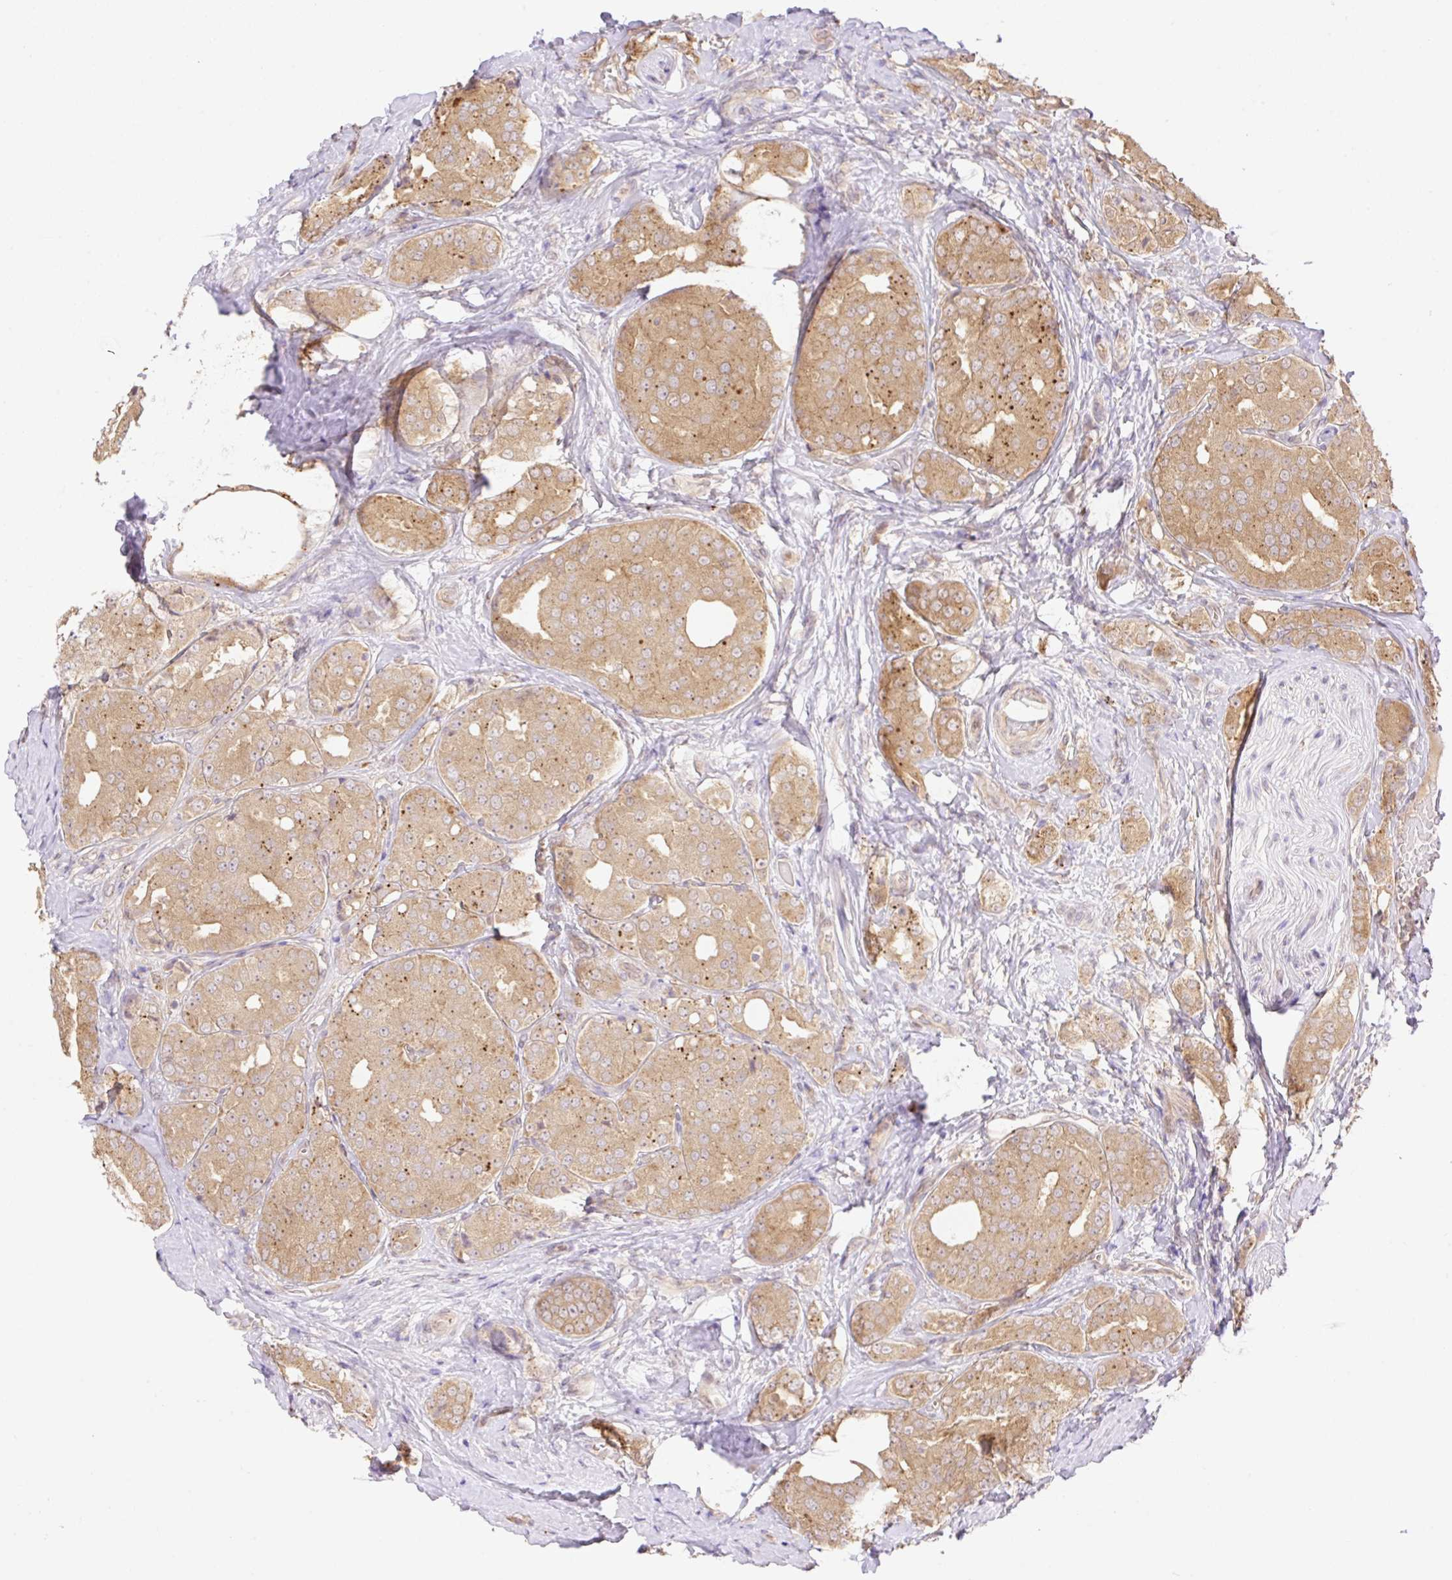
{"staining": {"intensity": "moderate", "quantity": ">75%", "location": "cytoplasmic/membranous"}, "tissue": "prostate cancer", "cell_type": "Tumor cells", "image_type": "cancer", "snomed": [{"axis": "morphology", "description": "Adenocarcinoma, High grade"}, {"axis": "topography", "description": "Prostate"}], "caption": "Protein positivity by IHC demonstrates moderate cytoplasmic/membranous staining in approximately >75% of tumor cells in prostate cancer.", "gene": "VPS25", "patient": {"sex": "male", "age": 63}}